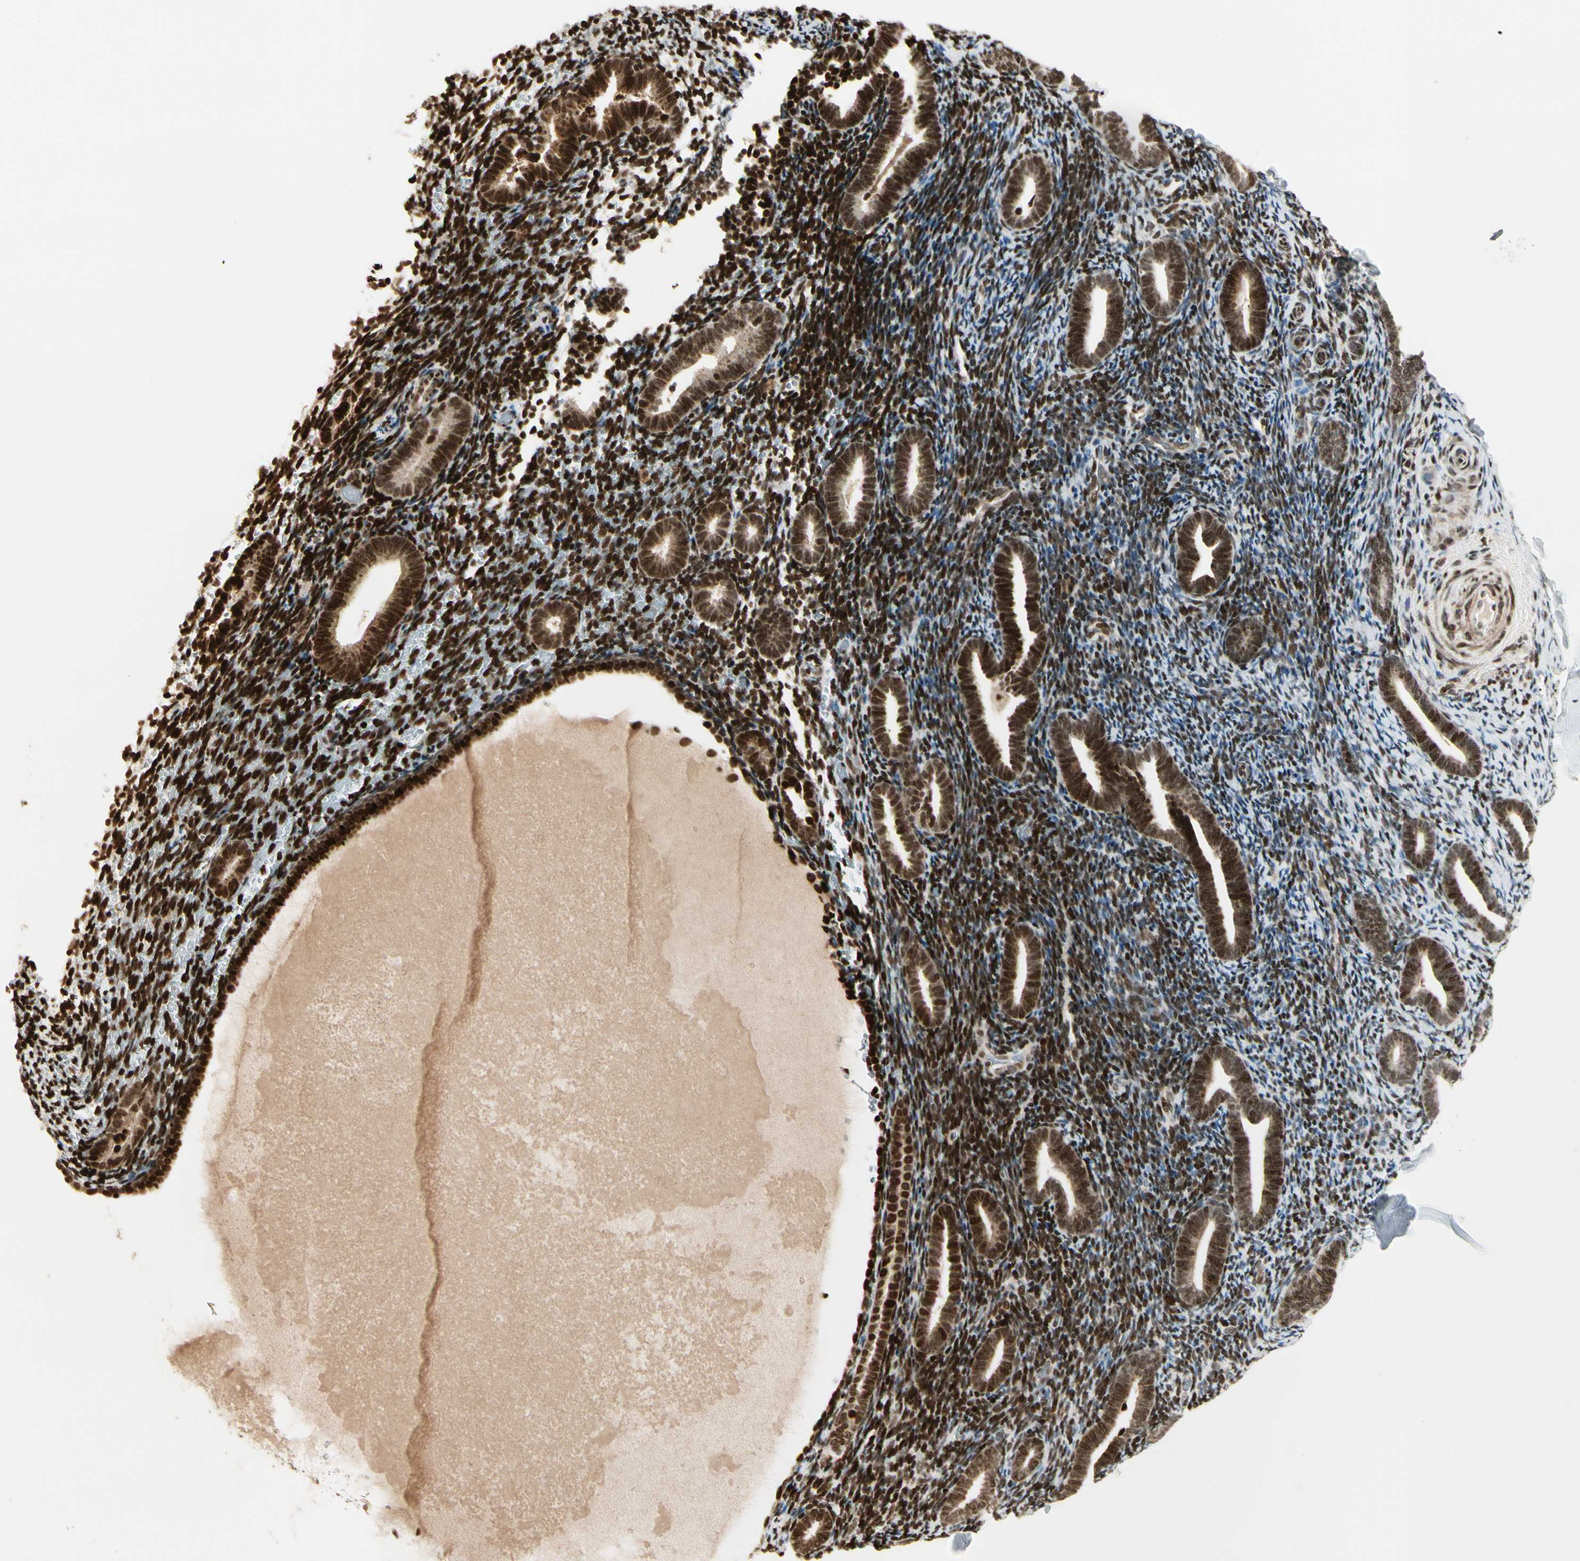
{"staining": {"intensity": "strong", "quantity": ">75%", "location": "nuclear"}, "tissue": "endometrium", "cell_type": "Cells in endometrial stroma", "image_type": "normal", "snomed": [{"axis": "morphology", "description": "Normal tissue, NOS"}, {"axis": "topography", "description": "Endometrium"}], "caption": "Cells in endometrial stroma show strong nuclear staining in about >75% of cells in benign endometrium. The staining was performed using DAB, with brown indicating positive protein expression. Nuclei are stained blue with hematoxylin.", "gene": "TSHZ3", "patient": {"sex": "female", "age": 51}}